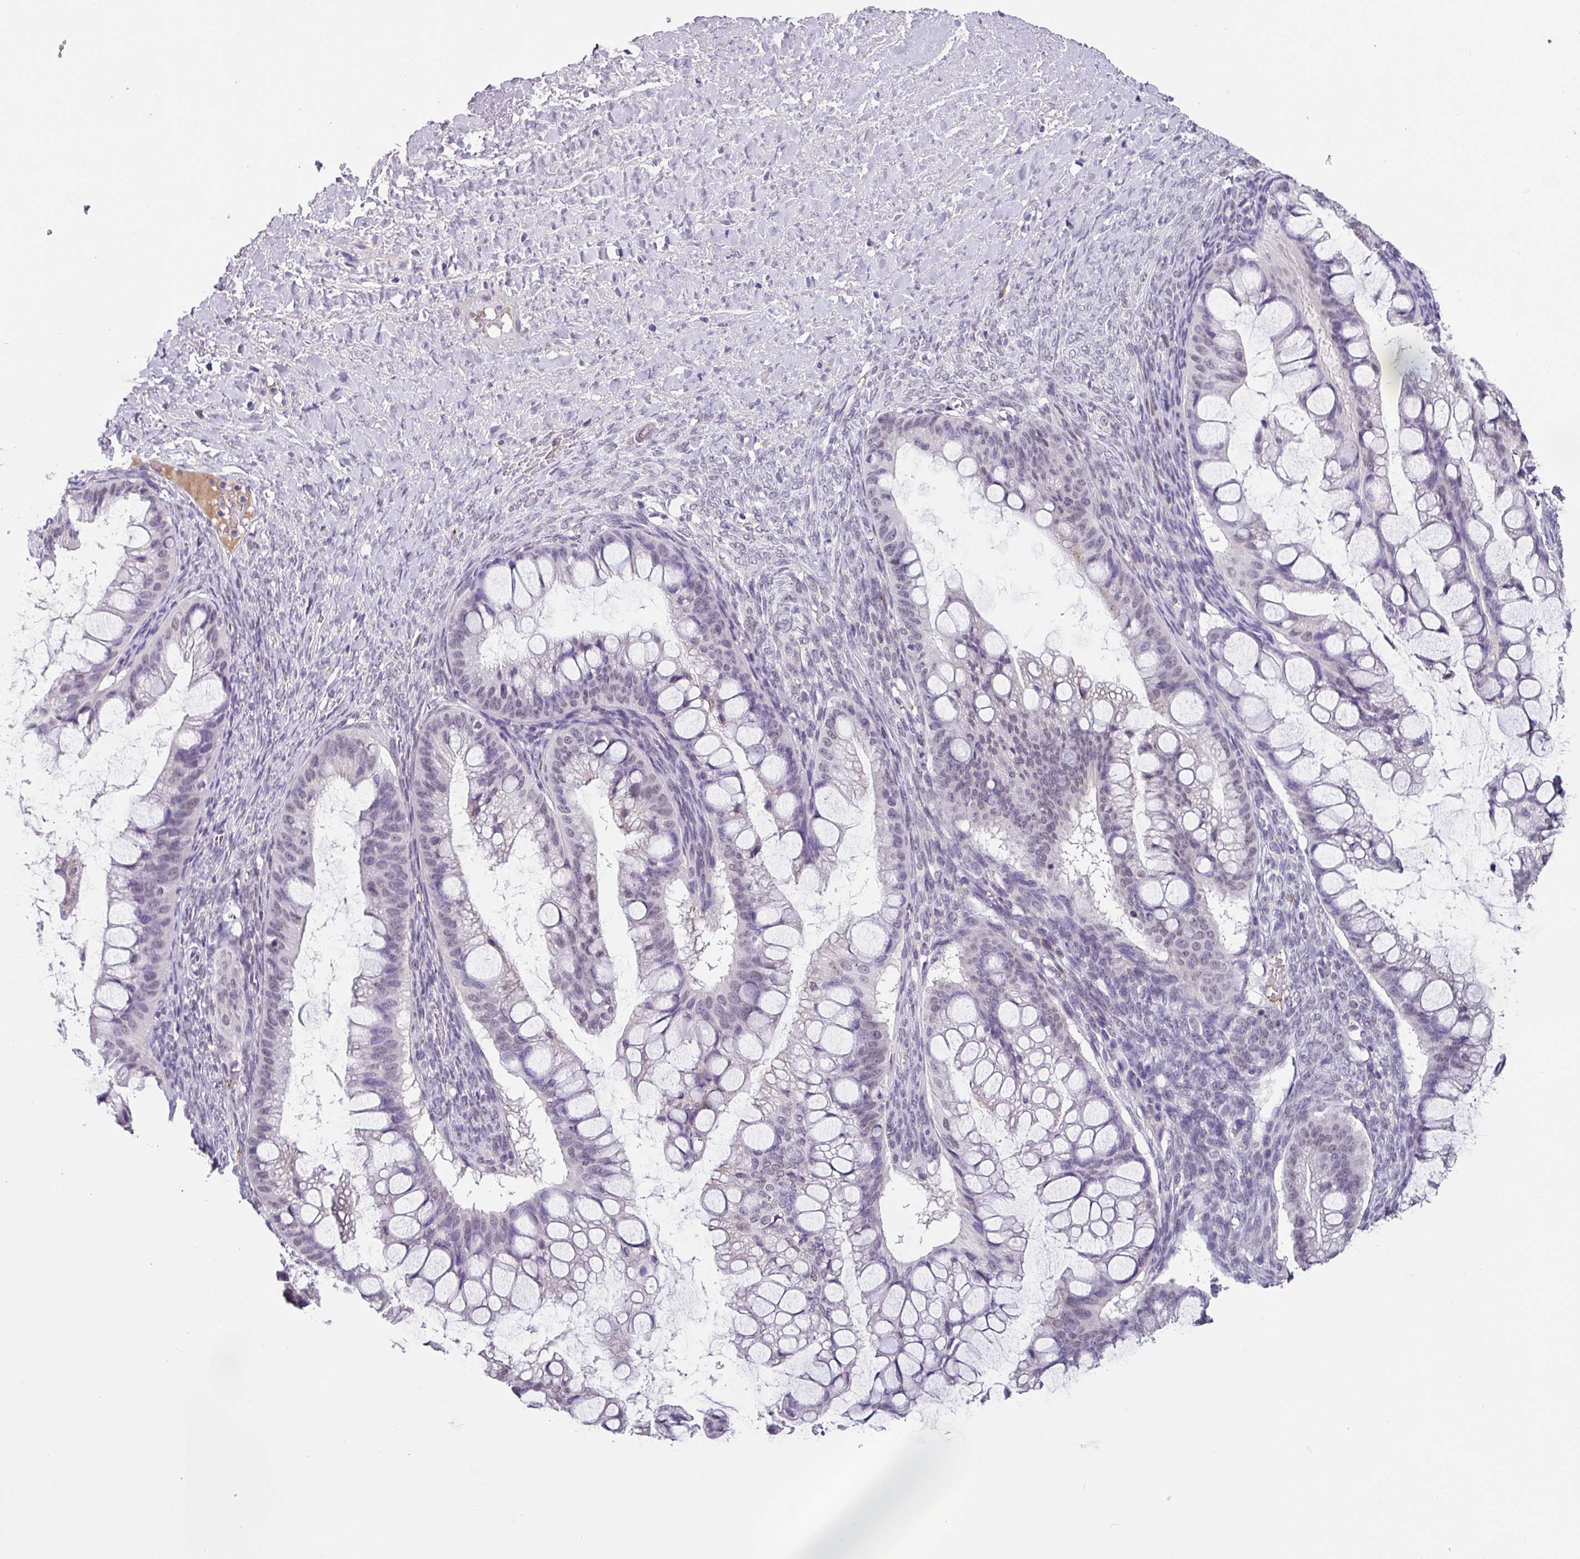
{"staining": {"intensity": "weak", "quantity": "25%-75%", "location": "nuclear"}, "tissue": "ovarian cancer", "cell_type": "Tumor cells", "image_type": "cancer", "snomed": [{"axis": "morphology", "description": "Cystadenocarcinoma, mucinous, NOS"}, {"axis": "topography", "description": "Ovary"}], "caption": "This photomicrograph demonstrates immunohistochemistry staining of ovarian cancer (mucinous cystadenocarcinoma), with low weak nuclear positivity in approximately 25%-75% of tumor cells.", "gene": "C1QB", "patient": {"sex": "female", "age": 73}}